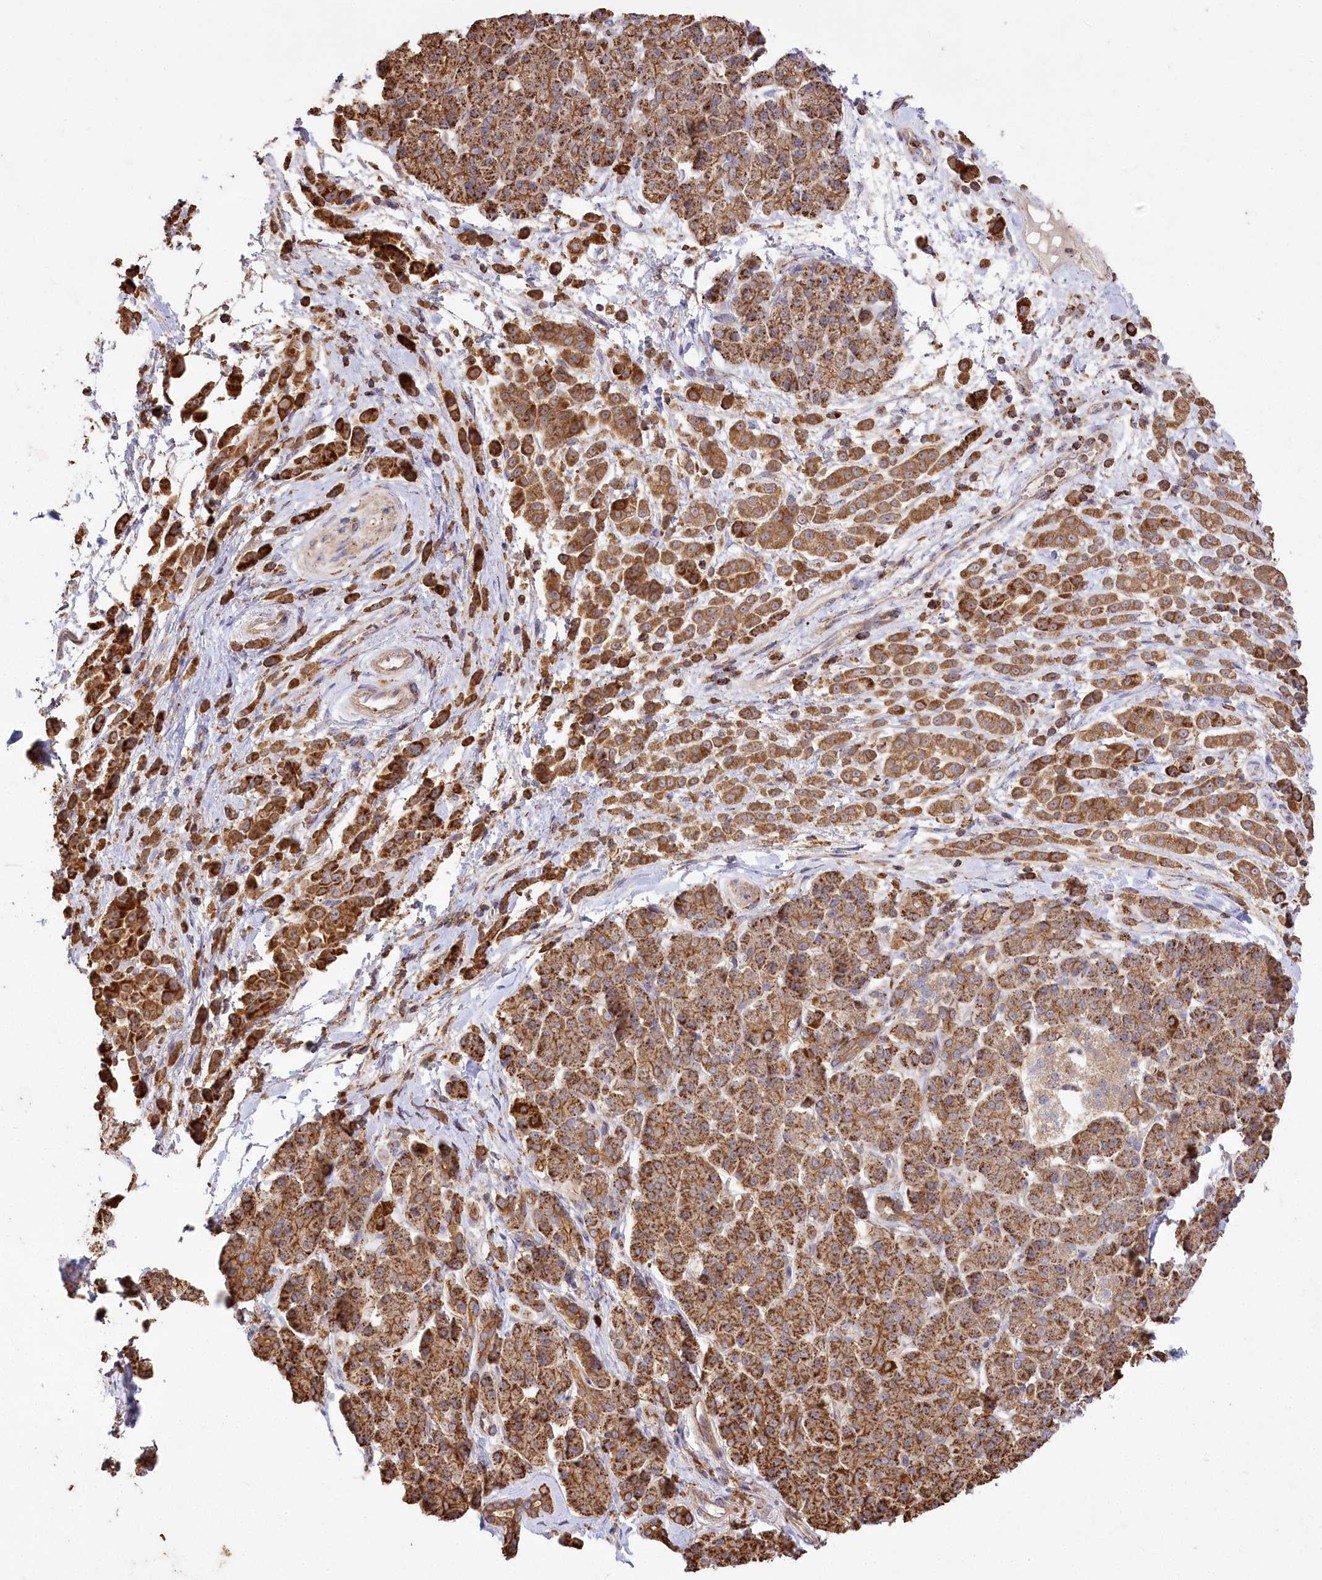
{"staining": {"intensity": "strong", "quantity": ">75%", "location": "cytoplasmic/membranous"}, "tissue": "pancreatic cancer", "cell_type": "Tumor cells", "image_type": "cancer", "snomed": [{"axis": "morphology", "description": "Normal tissue, NOS"}, {"axis": "morphology", "description": "Adenocarcinoma, NOS"}, {"axis": "topography", "description": "Pancreas"}], "caption": "Human pancreatic cancer (adenocarcinoma) stained with a brown dye reveals strong cytoplasmic/membranous positive positivity in approximately >75% of tumor cells.", "gene": "CARD19", "patient": {"sex": "female", "age": 64}}